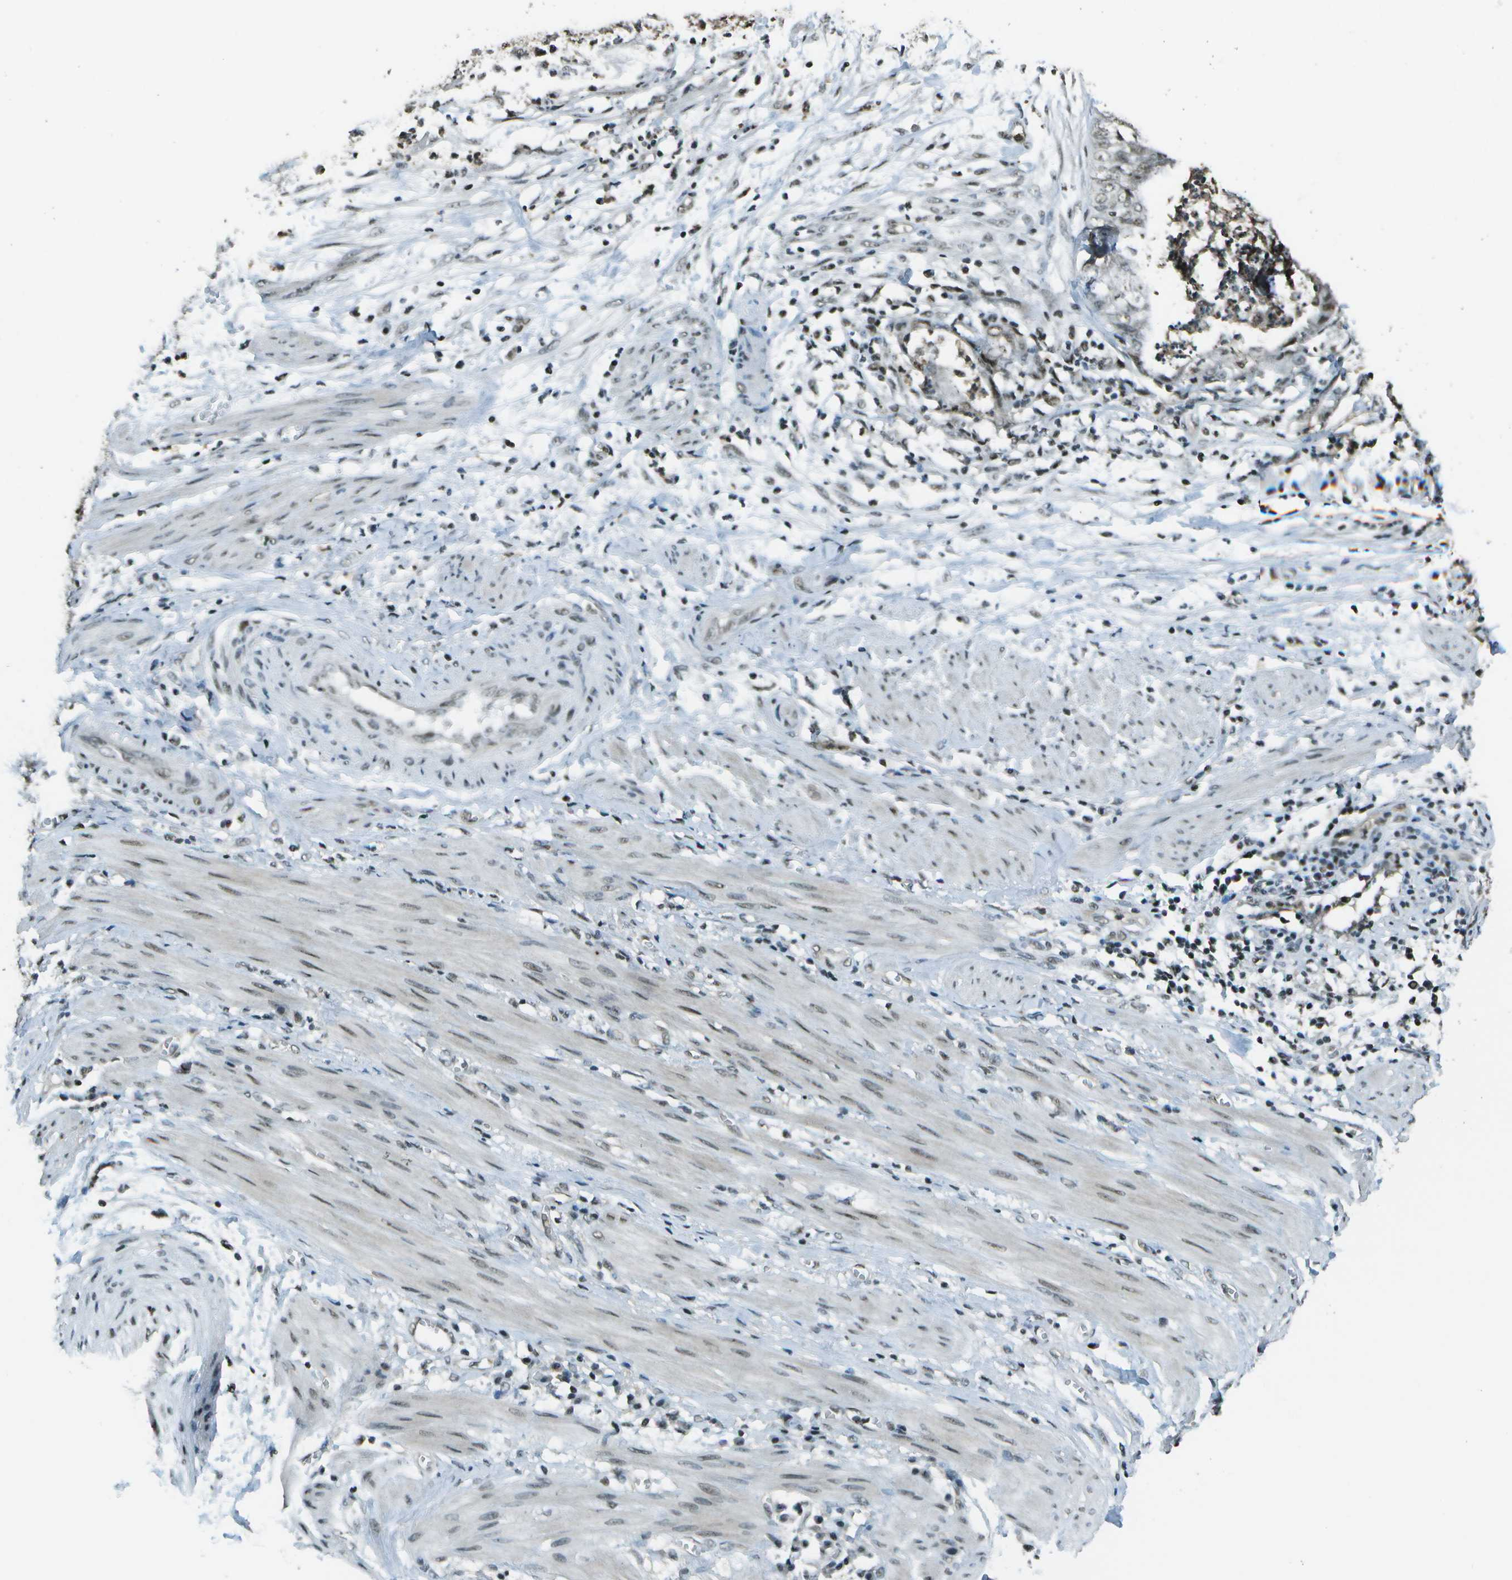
{"staining": {"intensity": "weak", "quantity": "25%-75%", "location": "nuclear"}, "tissue": "endometrial cancer", "cell_type": "Tumor cells", "image_type": "cancer", "snomed": [{"axis": "morphology", "description": "Necrosis, NOS"}, {"axis": "morphology", "description": "Adenocarcinoma, NOS"}, {"axis": "topography", "description": "Endometrium"}], "caption": "Tumor cells display low levels of weak nuclear staining in about 25%-75% of cells in endometrial adenocarcinoma.", "gene": "DEPDC1", "patient": {"sex": "female", "age": 79}}